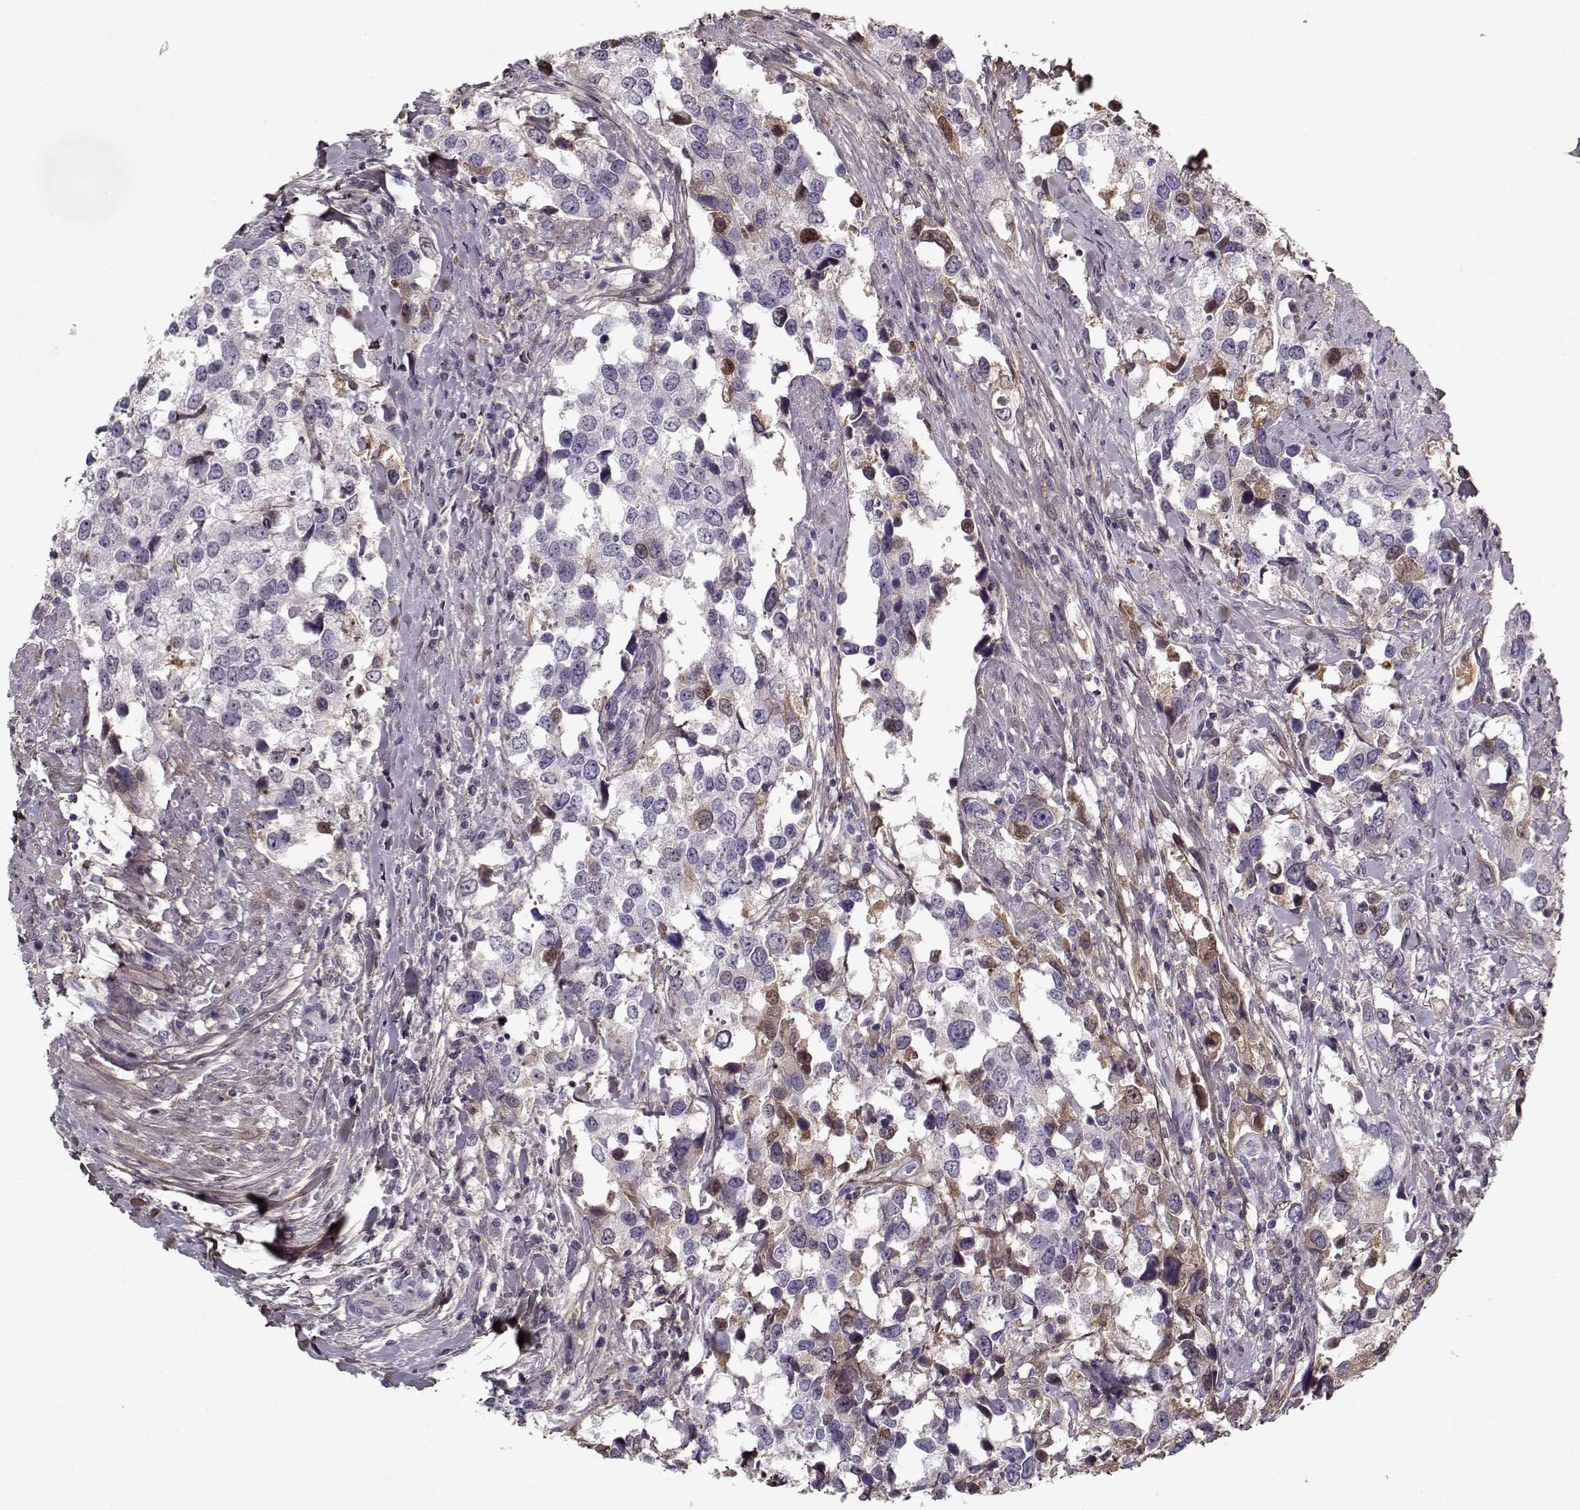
{"staining": {"intensity": "negative", "quantity": "none", "location": "none"}, "tissue": "urothelial cancer", "cell_type": "Tumor cells", "image_type": "cancer", "snomed": [{"axis": "morphology", "description": "Urothelial carcinoma, NOS"}, {"axis": "morphology", "description": "Urothelial carcinoma, High grade"}, {"axis": "topography", "description": "Urinary bladder"}], "caption": "High magnification brightfield microscopy of transitional cell carcinoma stained with DAB (brown) and counterstained with hematoxylin (blue): tumor cells show no significant expression.", "gene": "LUM", "patient": {"sex": "male", "age": 63}}